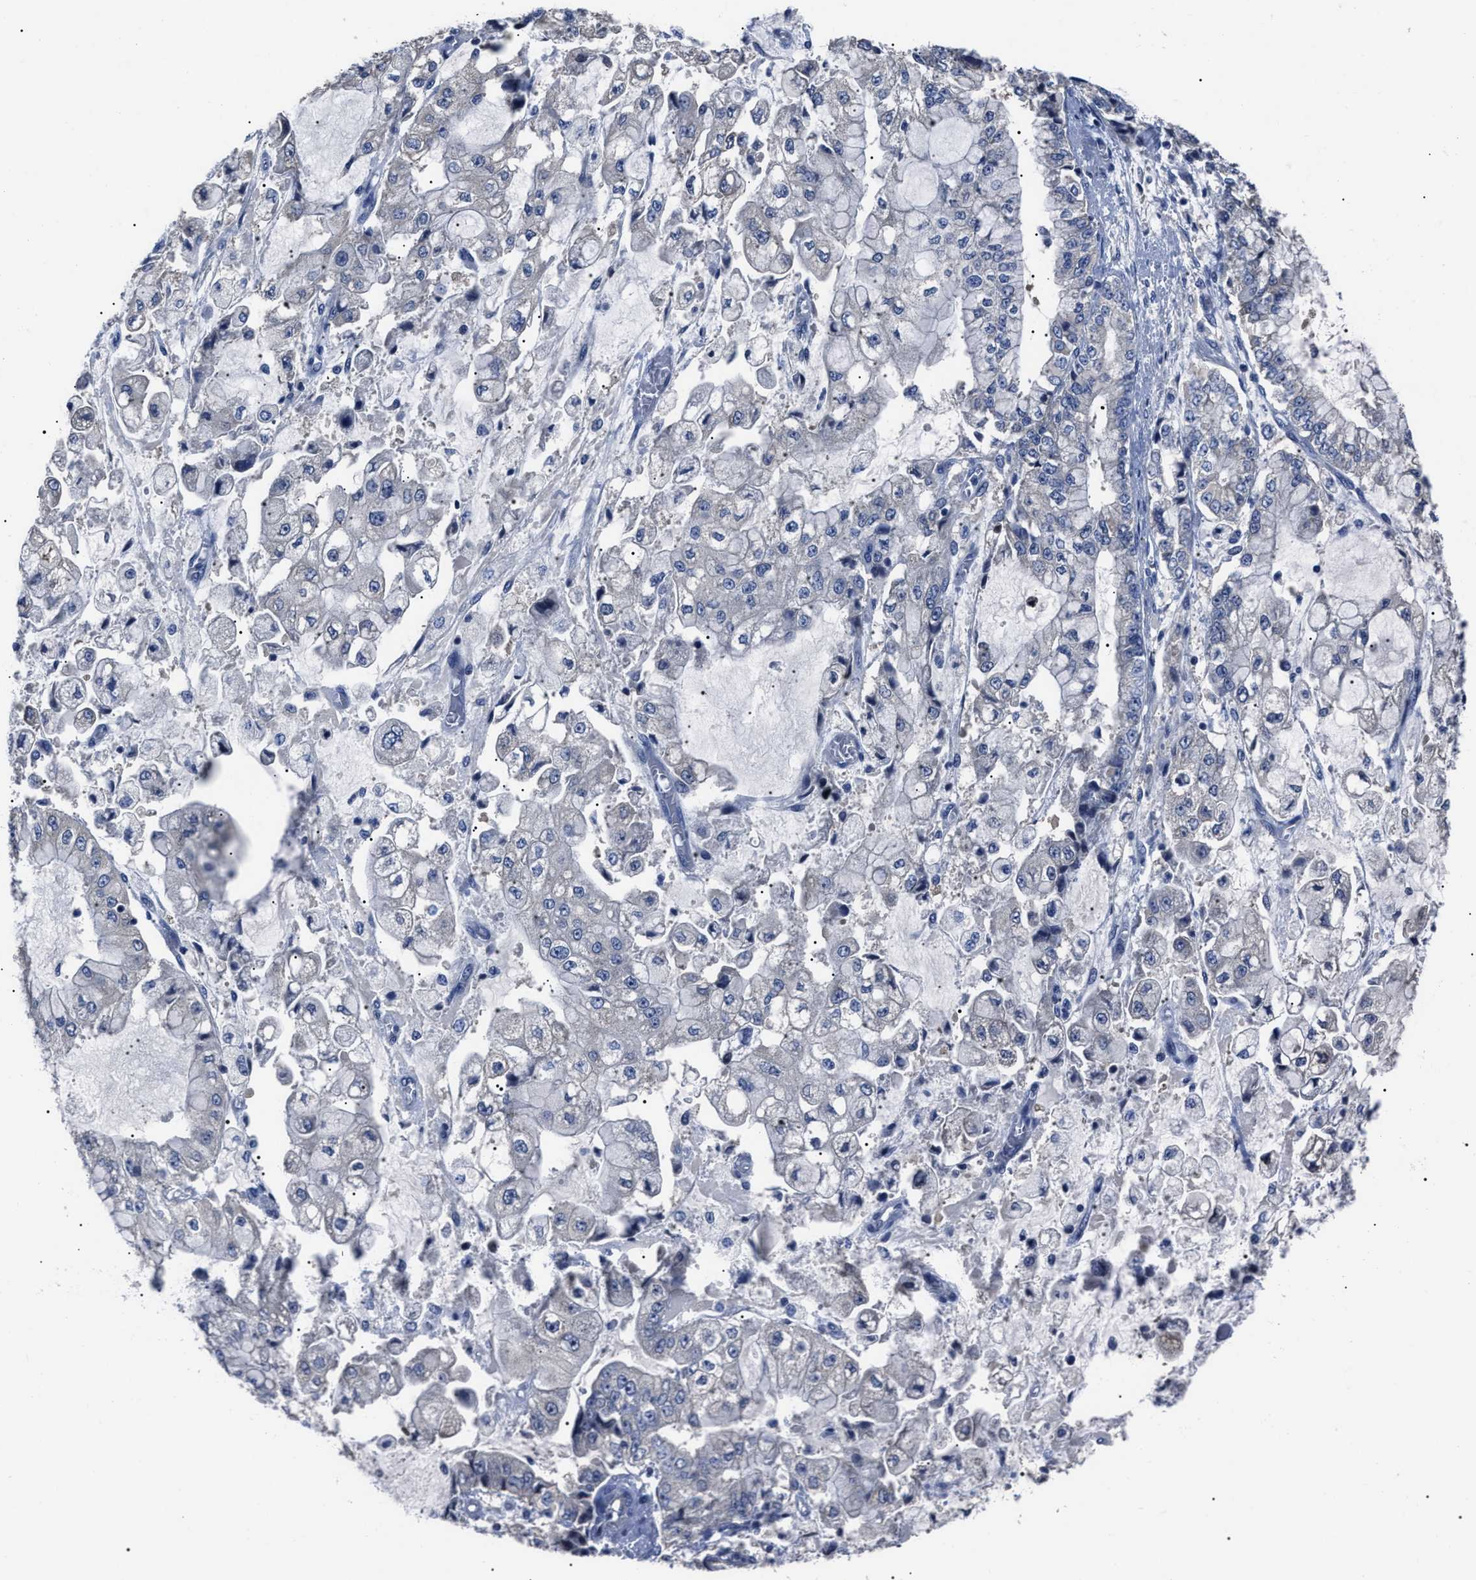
{"staining": {"intensity": "negative", "quantity": "none", "location": "none"}, "tissue": "stomach cancer", "cell_type": "Tumor cells", "image_type": "cancer", "snomed": [{"axis": "morphology", "description": "Adenocarcinoma, NOS"}, {"axis": "topography", "description": "Stomach"}], "caption": "The histopathology image displays no staining of tumor cells in stomach adenocarcinoma.", "gene": "LRWD1", "patient": {"sex": "male", "age": 76}}